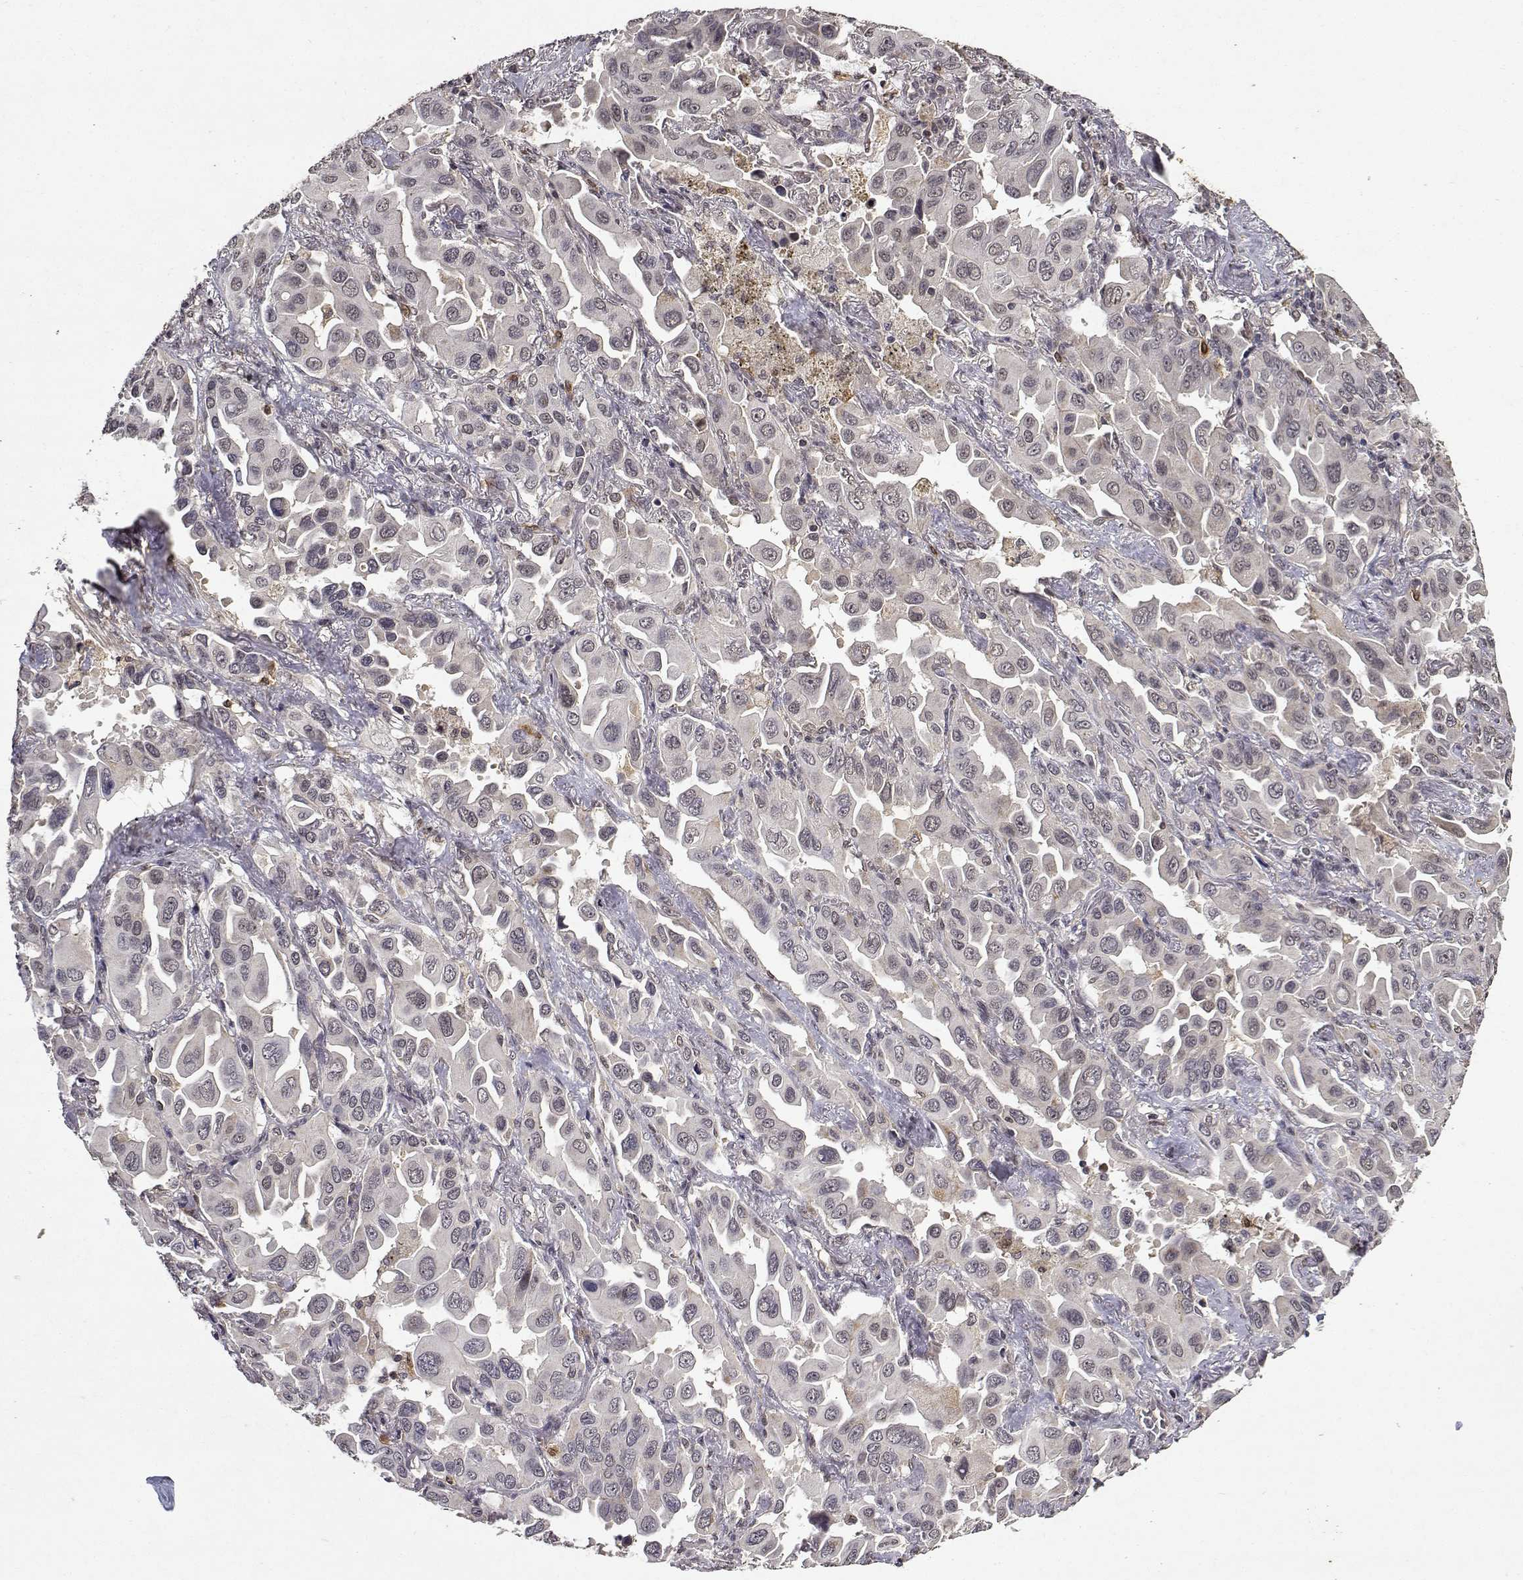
{"staining": {"intensity": "negative", "quantity": "none", "location": "none"}, "tissue": "lung cancer", "cell_type": "Tumor cells", "image_type": "cancer", "snomed": [{"axis": "morphology", "description": "Adenocarcinoma, NOS"}, {"axis": "topography", "description": "Lung"}], "caption": "A micrograph of lung adenocarcinoma stained for a protein exhibits no brown staining in tumor cells.", "gene": "BDNF", "patient": {"sex": "male", "age": 64}}